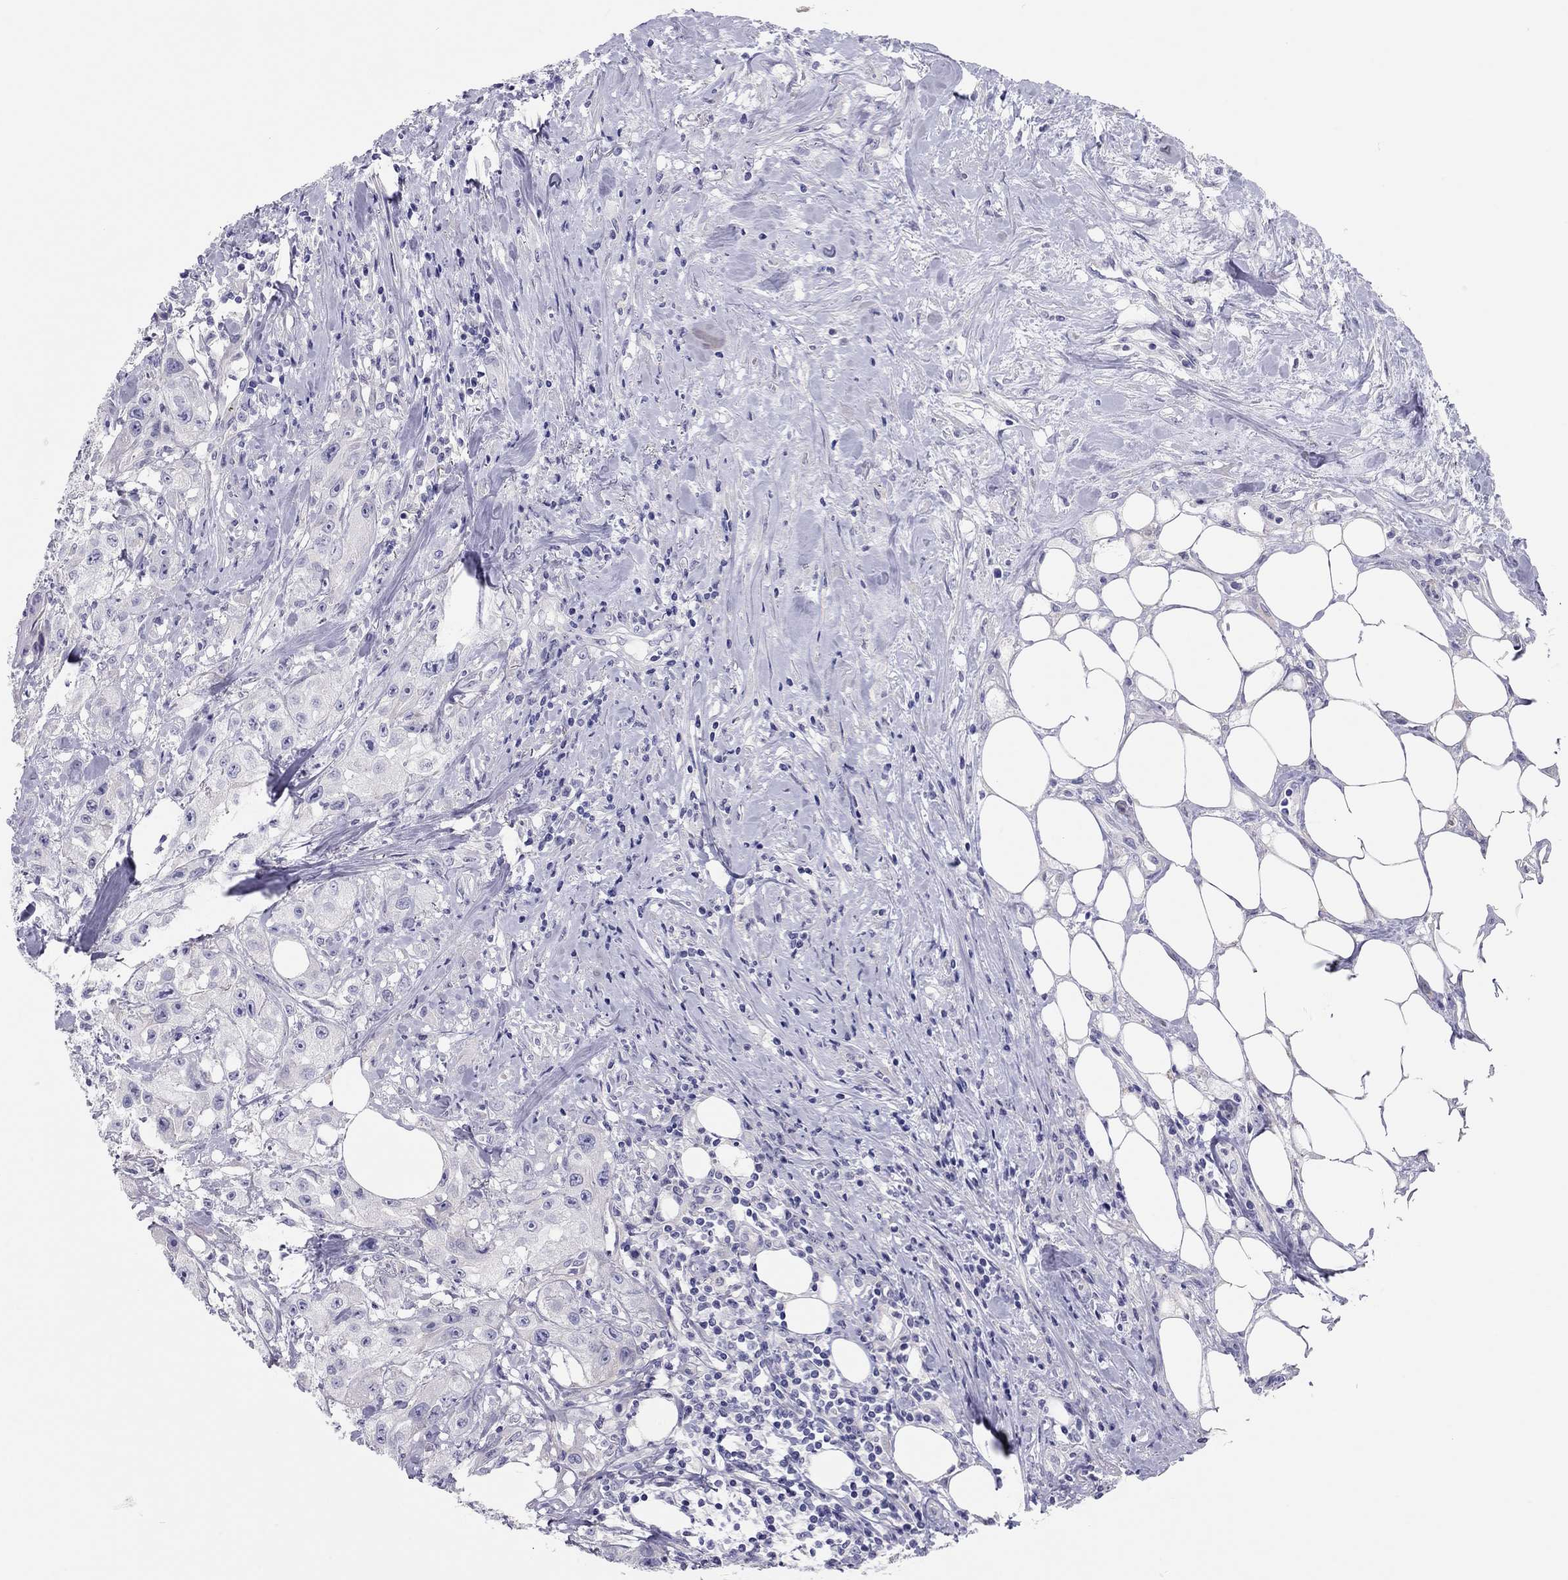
{"staining": {"intensity": "negative", "quantity": "none", "location": "none"}, "tissue": "urothelial cancer", "cell_type": "Tumor cells", "image_type": "cancer", "snomed": [{"axis": "morphology", "description": "Urothelial carcinoma, High grade"}, {"axis": "topography", "description": "Urinary bladder"}], "caption": "This is an immunohistochemistry (IHC) micrograph of human high-grade urothelial carcinoma. There is no positivity in tumor cells.", "gene": "SCARB1", "patient": {"sex": "male", "age": 79}}